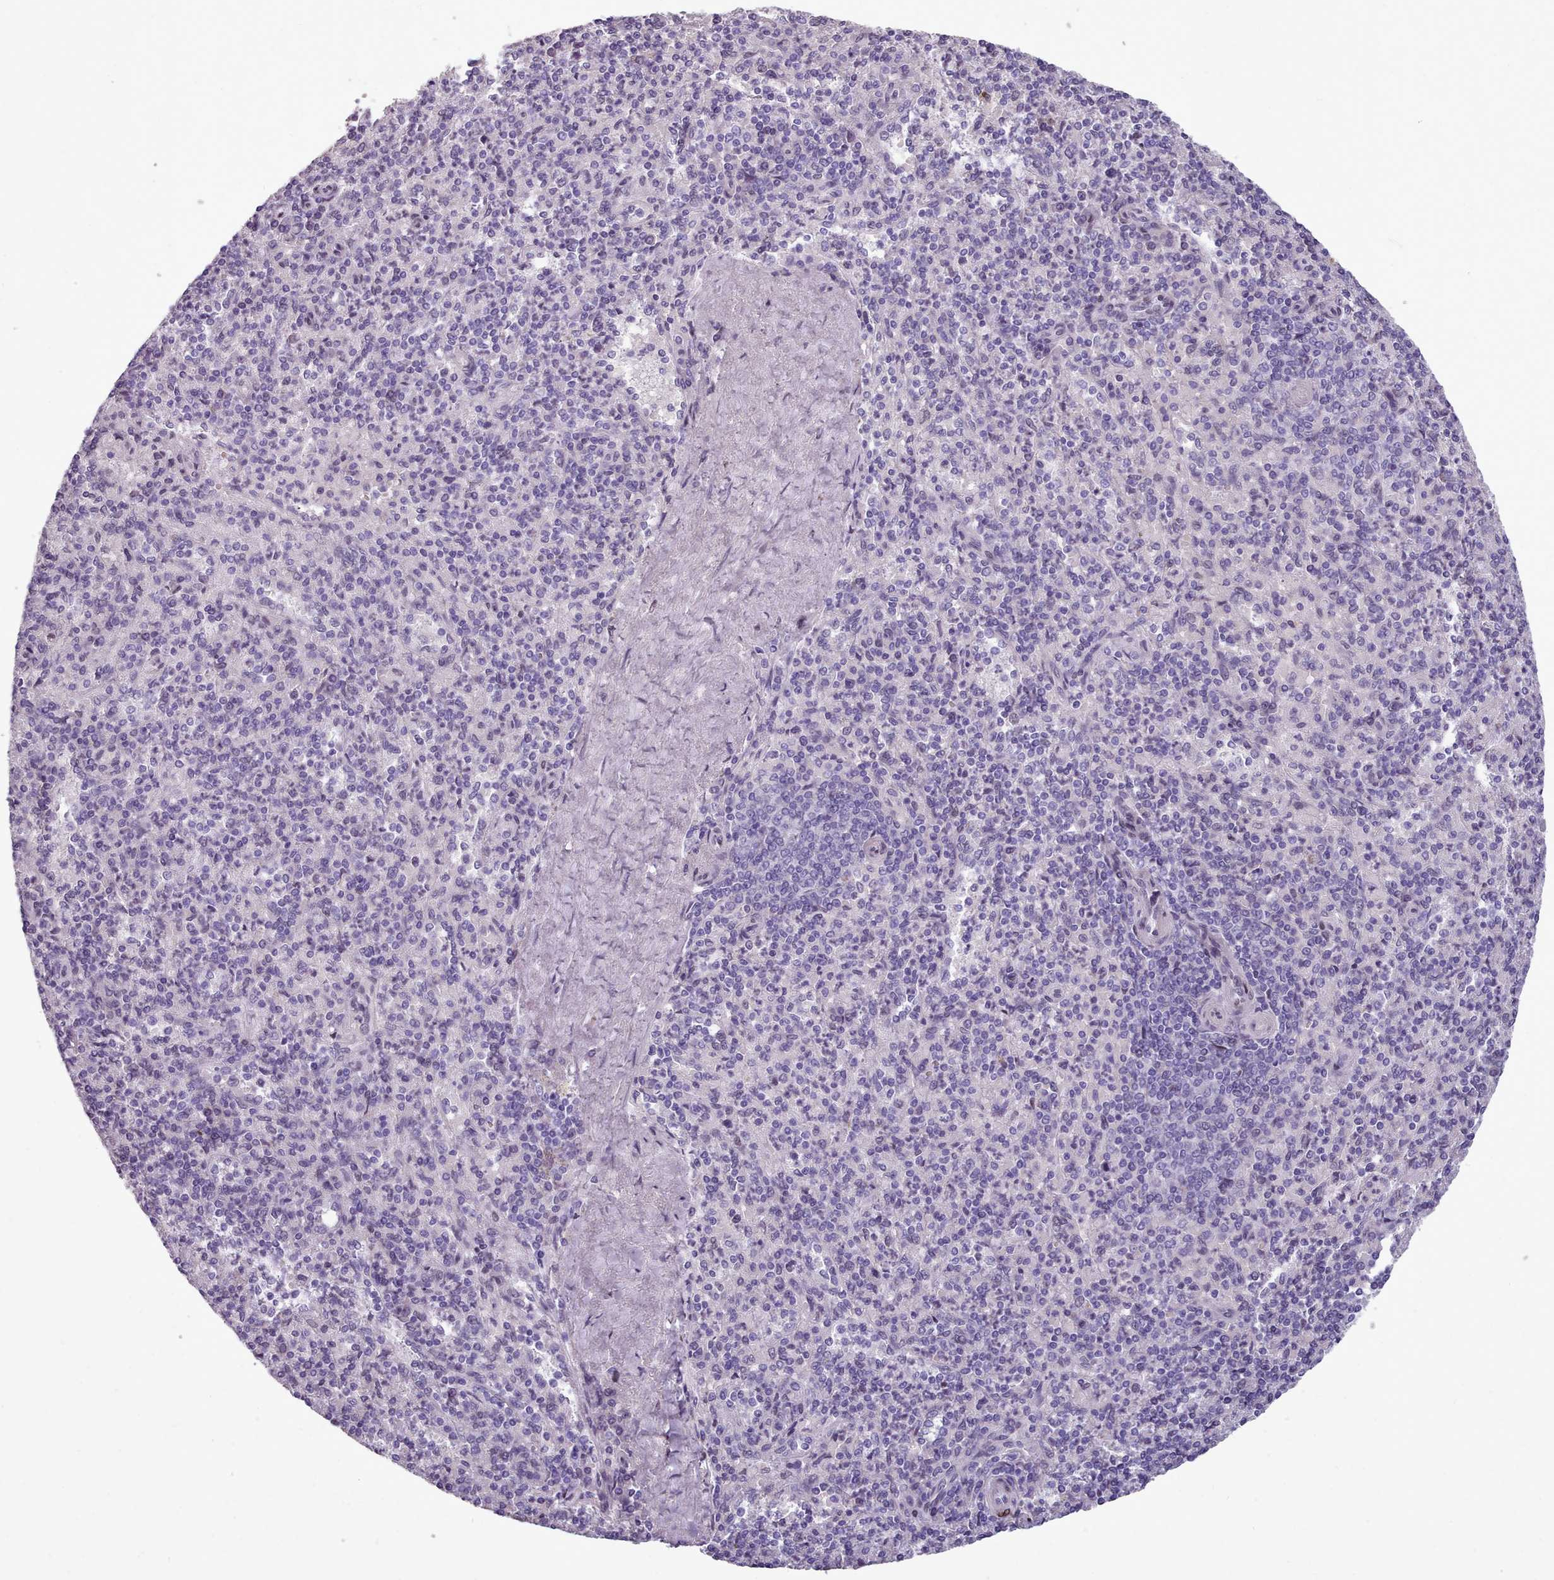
{"staining": {"intensity": "negative", "quantity": "none", "location": "none"}, "tissue": "spleen", "cell_type": "Cells in red pulp", "image_type": "normal", "snomed": [{"axis": "morphology", "description": "Normal tissue, NOS"}, {"axis": "topography", "description": "Spleen"}], "caption": "The micrograph exhibits no significant staining in cells in red pulp of spleen.", "gene": "KCNT2", "patient": {"sex": "male", "age": 82}}